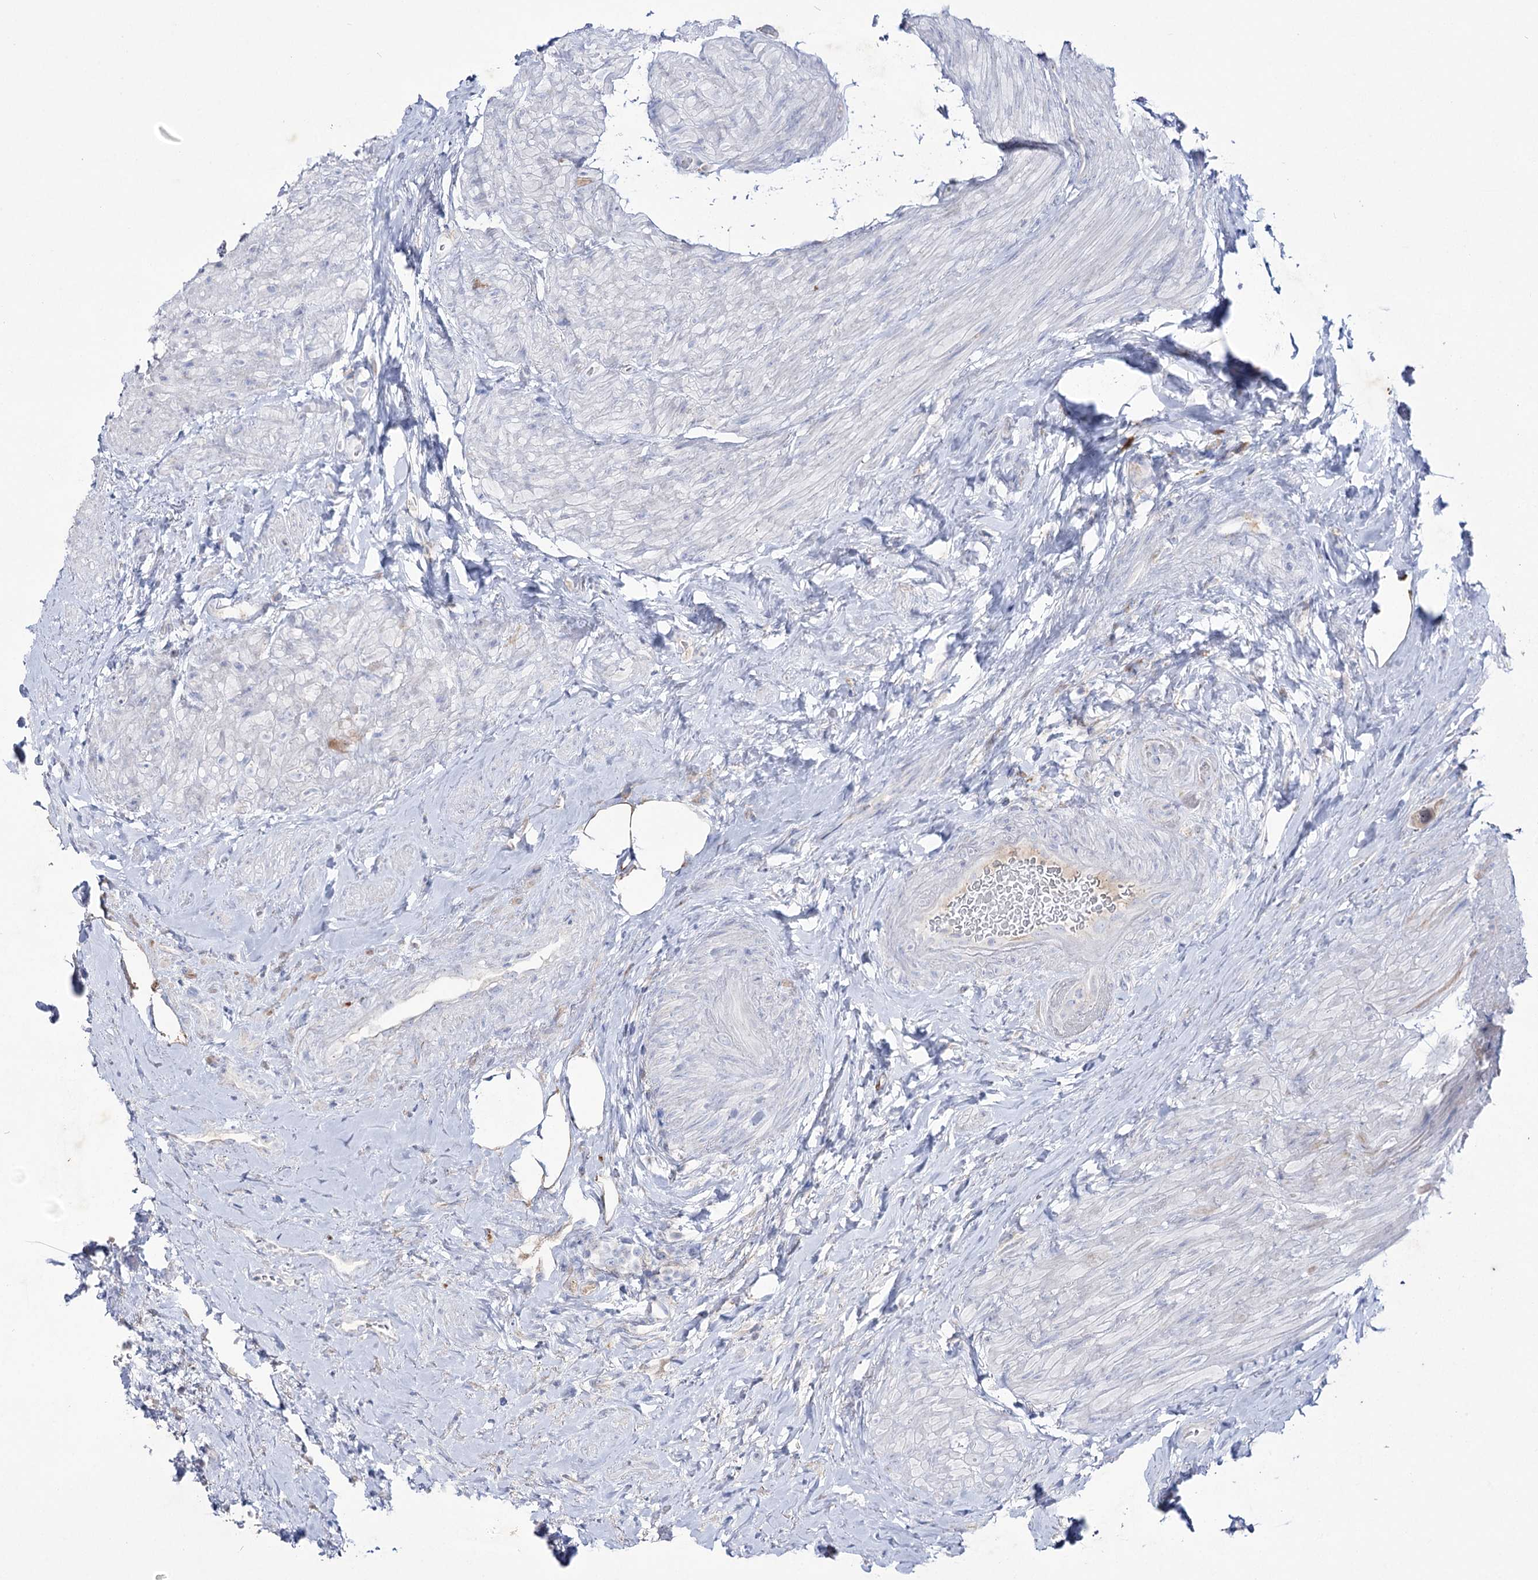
{"staining": {"intensity": "negative", "quantity": "none", "location": "none"}, "tissue": "urothelial cancer", "cell_type": "Tumor cells", "image_type": "cancer", "snomed": [{"axis": "morphology", "description": "Urothelial carcinoma, High grade"}, {"axis": "topography", "description": "Urinary bladder"}], "caption": "Histopathology image shows no significant protein expression in tumor cells of urothelial cancer.", "gene": "NAGLU", "patient": {"sex": "male", "age": 74}}